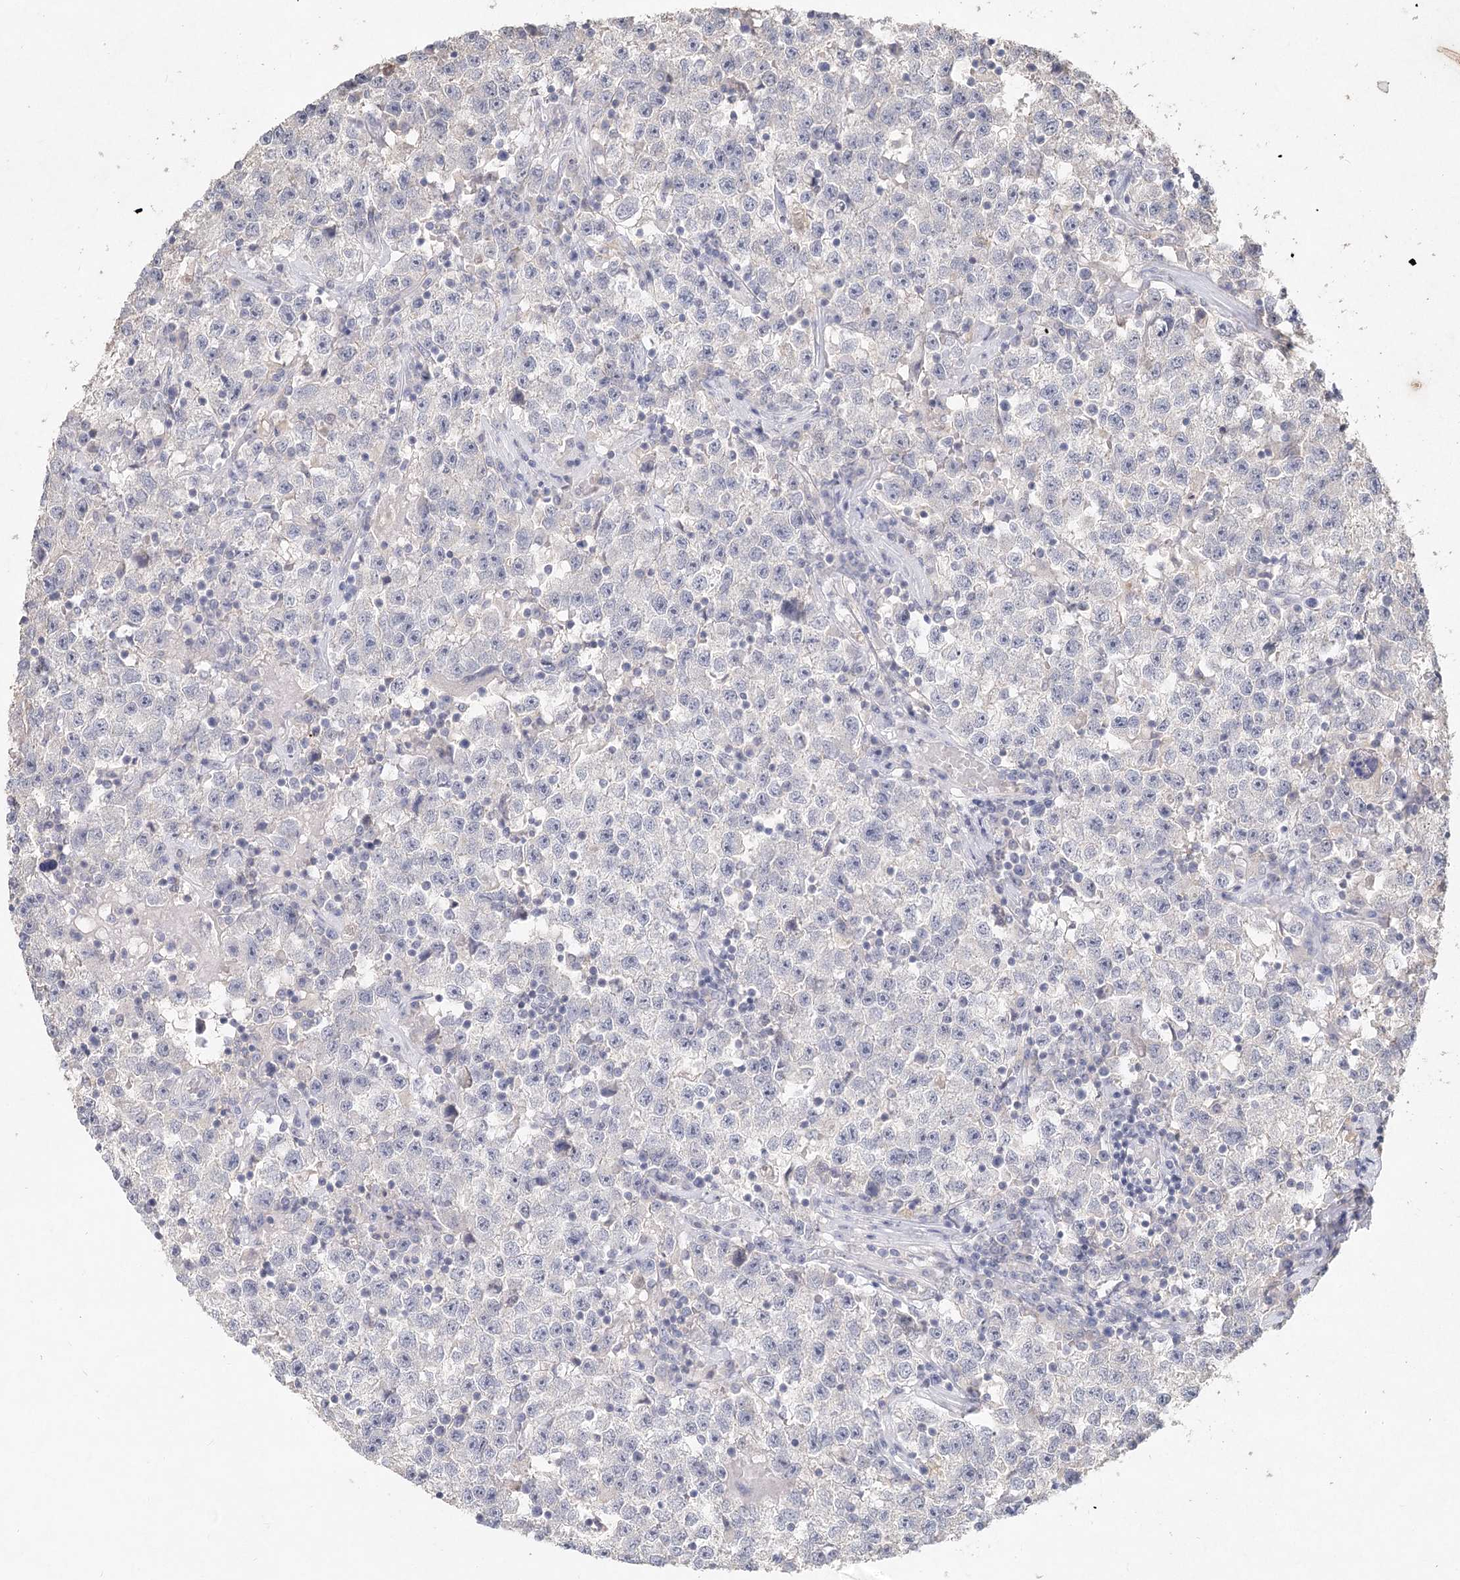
{"staining": {"intensity": "negative", "quantity": "none", "location": "none"}, "tissue": "testis cancer", "cell_type": "Tumor cells", "image_type": "cancer", "snomed": [{"axis": "morphology", "description": "Seminoma, NOS"}, {"axis": "topography", "description": "Testis"}], "caption": "Immunohistochemistry of testis cancer (seminoma) shows no positivity in tumor cells.", "gene": "ARSI", "patient": {"sex": "male", "age": 22}}